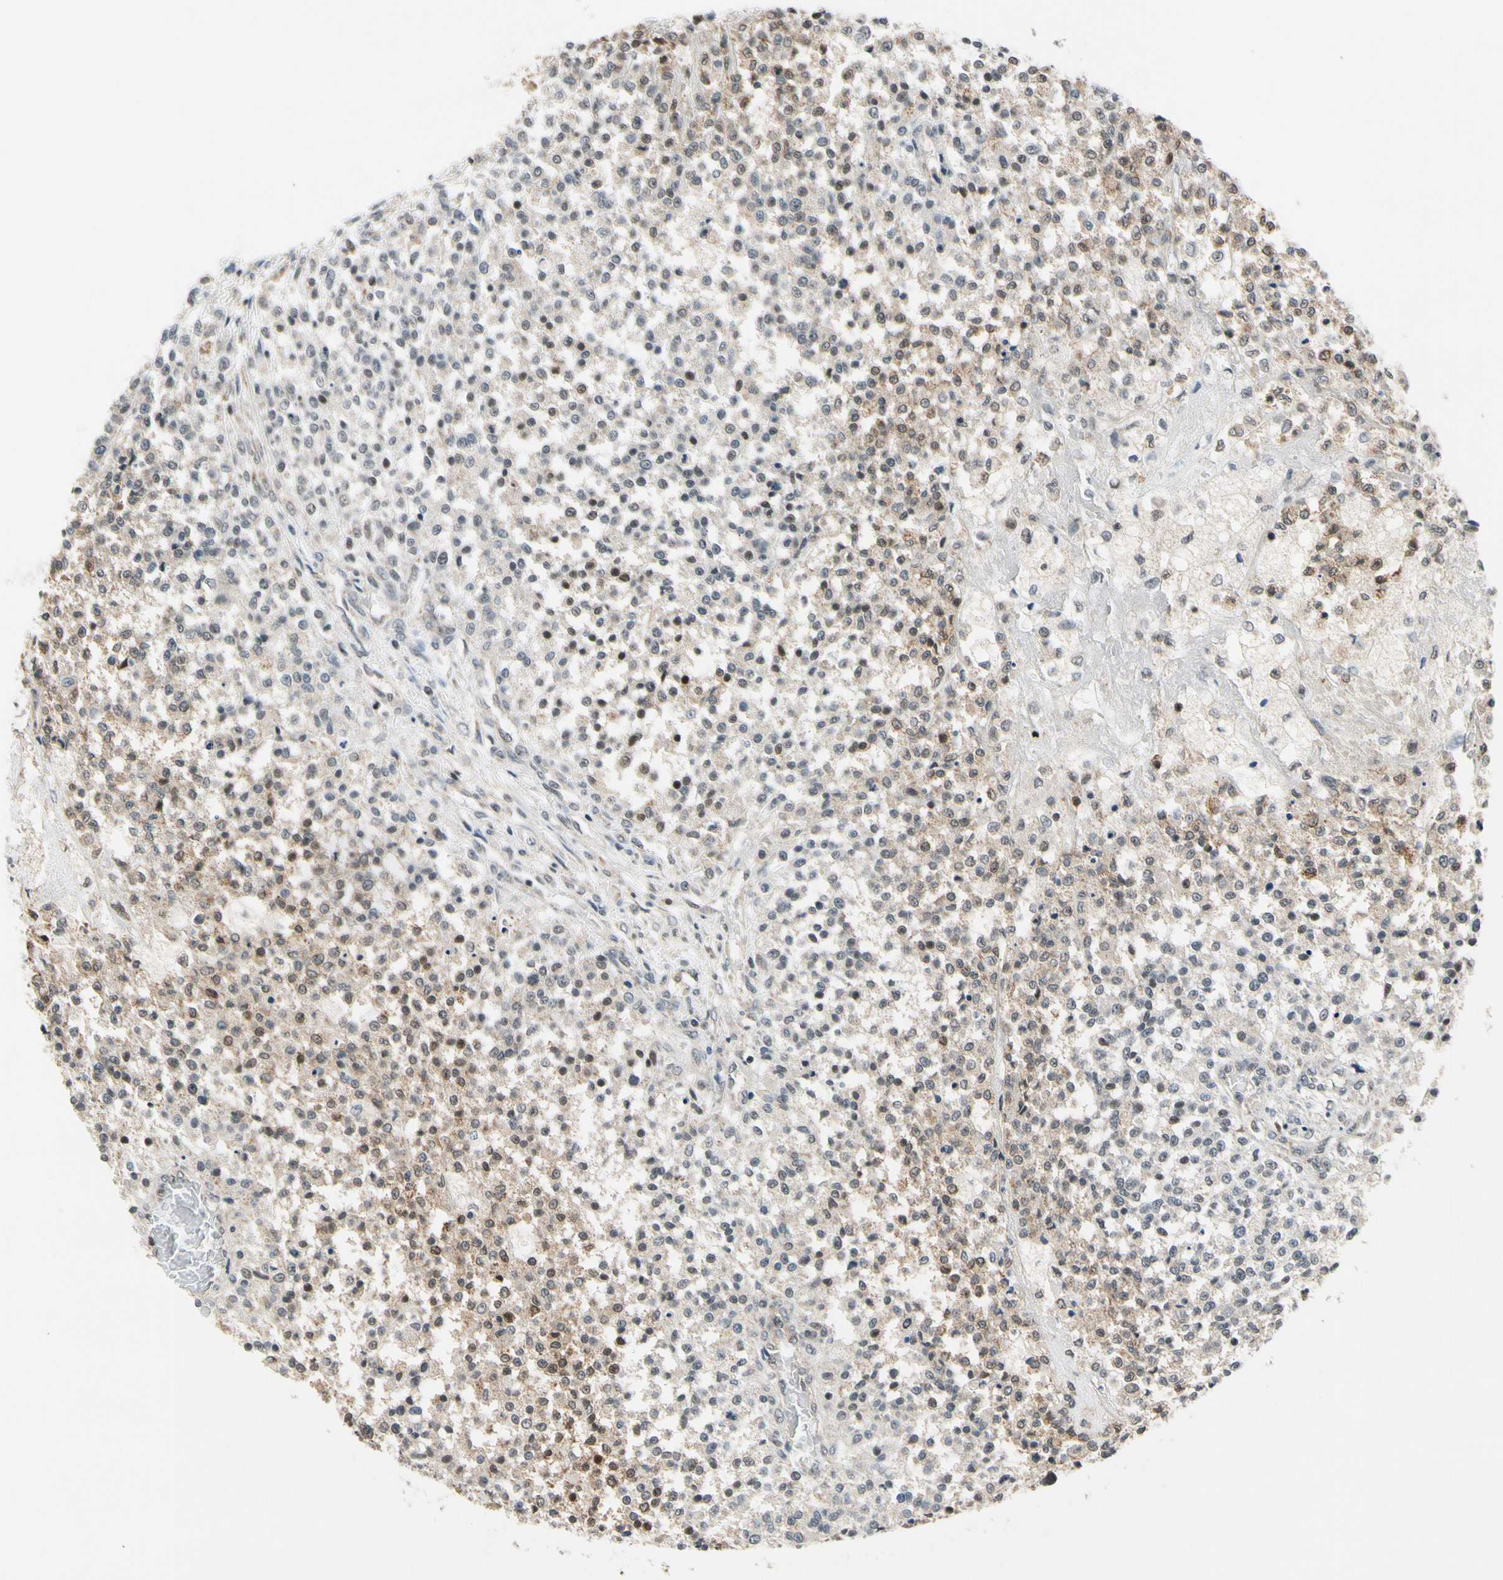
{"staining": {"intensity": "moderate", "quantity": "25%-75%", "location": "cytoplasmic/membranous,nuclear"}, "tissue": "testis cancer", "cell_type": "Tumor cells", "image_type": "cancer", "snomed": [{"axis": "morphology", "description": "Seminoma, NOS"}, {"axis": "topography", "description": "Testis"}], "caption": "Immunohistochemical staining of testis seminoma shows medium levels of moderate cytoplasmic/membranous and nuclear protein staining in about 25%-75% of tumor cells.", "gene": "TAF12", "patient": {"sex": "male", "age": 59}}